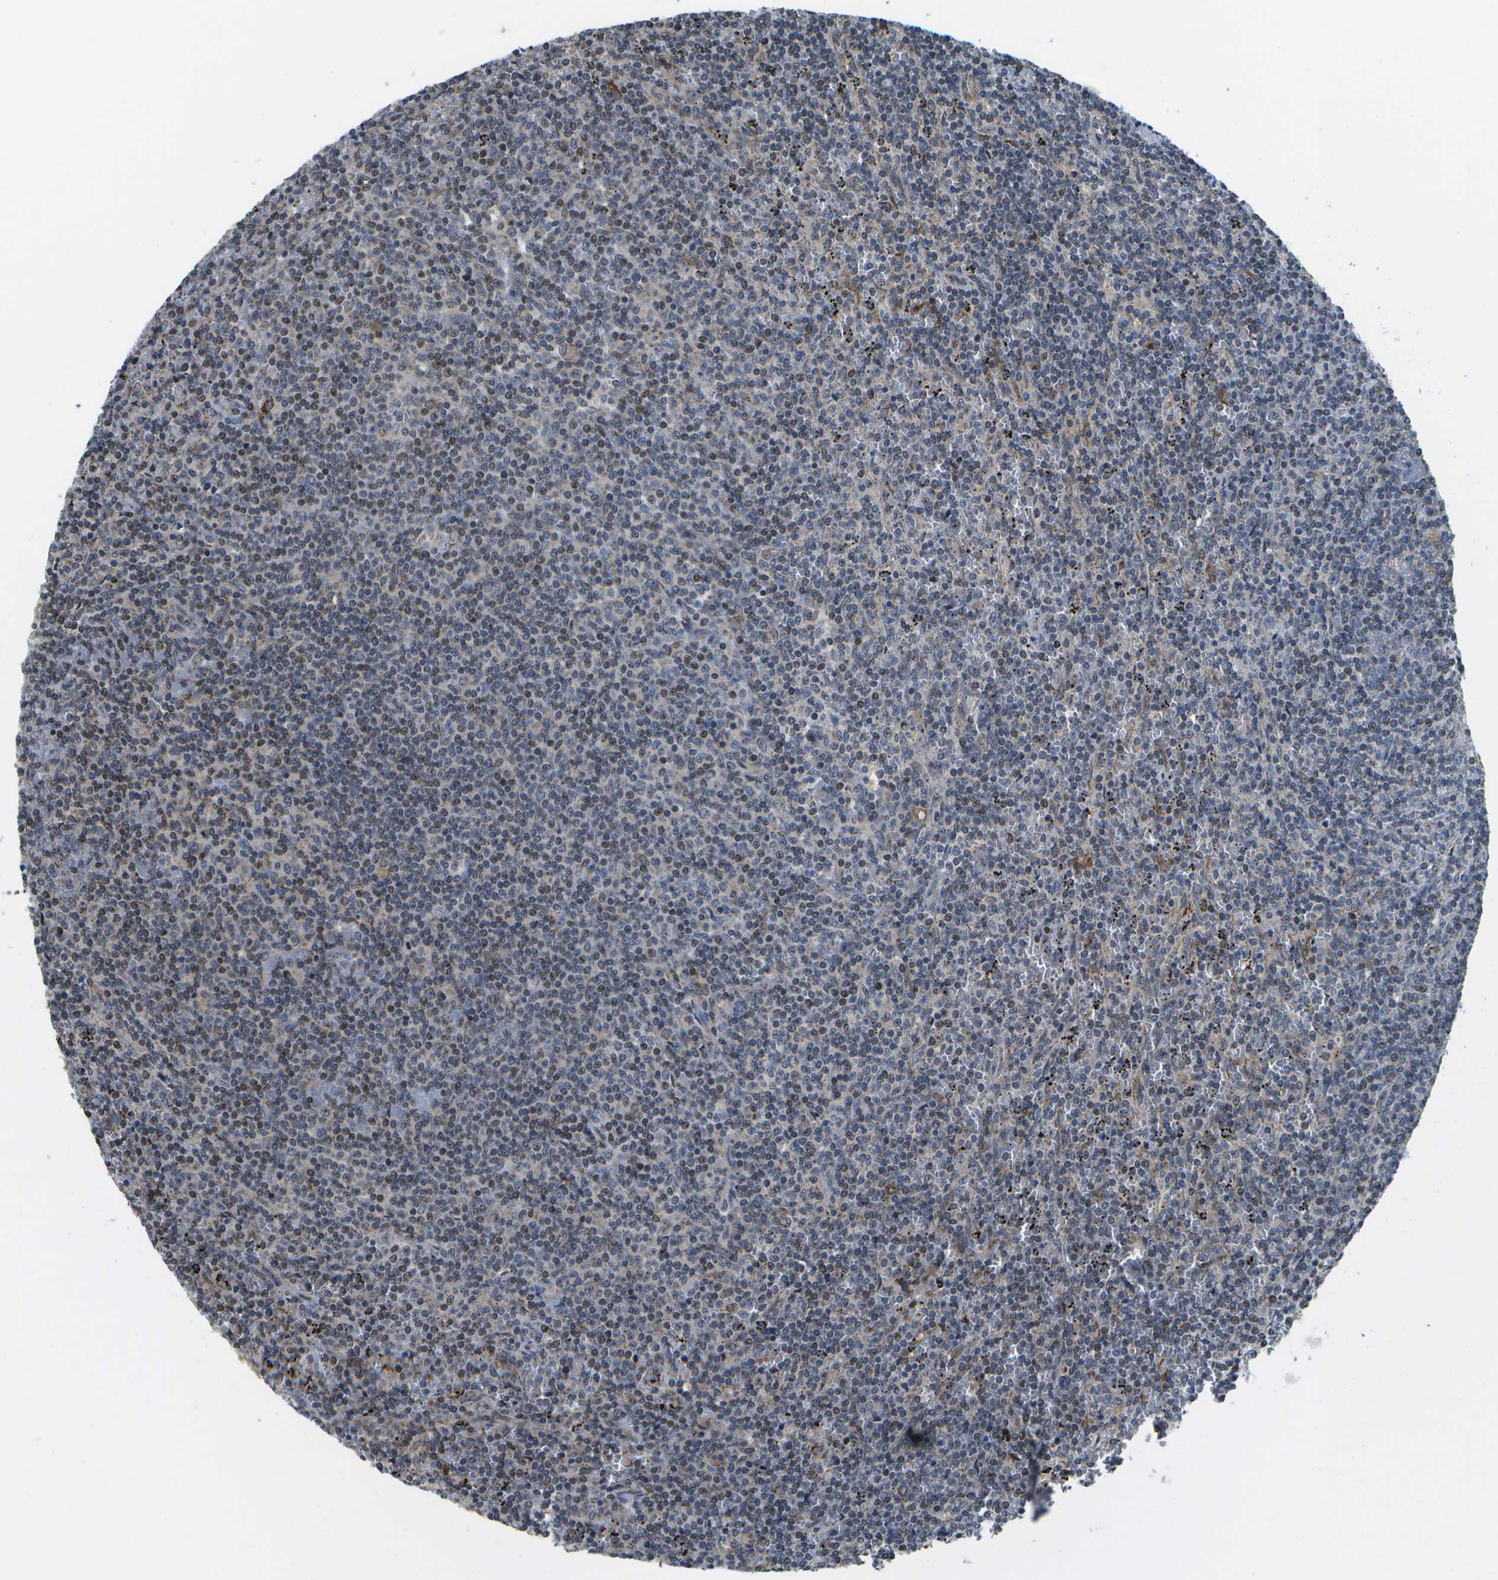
{"staining": {"intensity": "weak", "quantity": "25%-75%", "location": "nuclear"}, "tissue": "lymphoma", "cell_type": "Tumor cells", "image_type": "cancer", "snomed": [{"axis": "morphology", "description": "Malignant lymphoma, non-Hodgkin's type, Low grade"}, {"axis": "topography", "description": "Spleen"}], "caption": "A micrograph showing weak nuclear staining in approximately 25%-75% of tumor cells in low-grade malignant lymphoma, non-Hodgkin's type, as visualized by brown immunohistochemical staining.", "gene": "HADHA", "patient": {"sex": "female", "age": 50}}